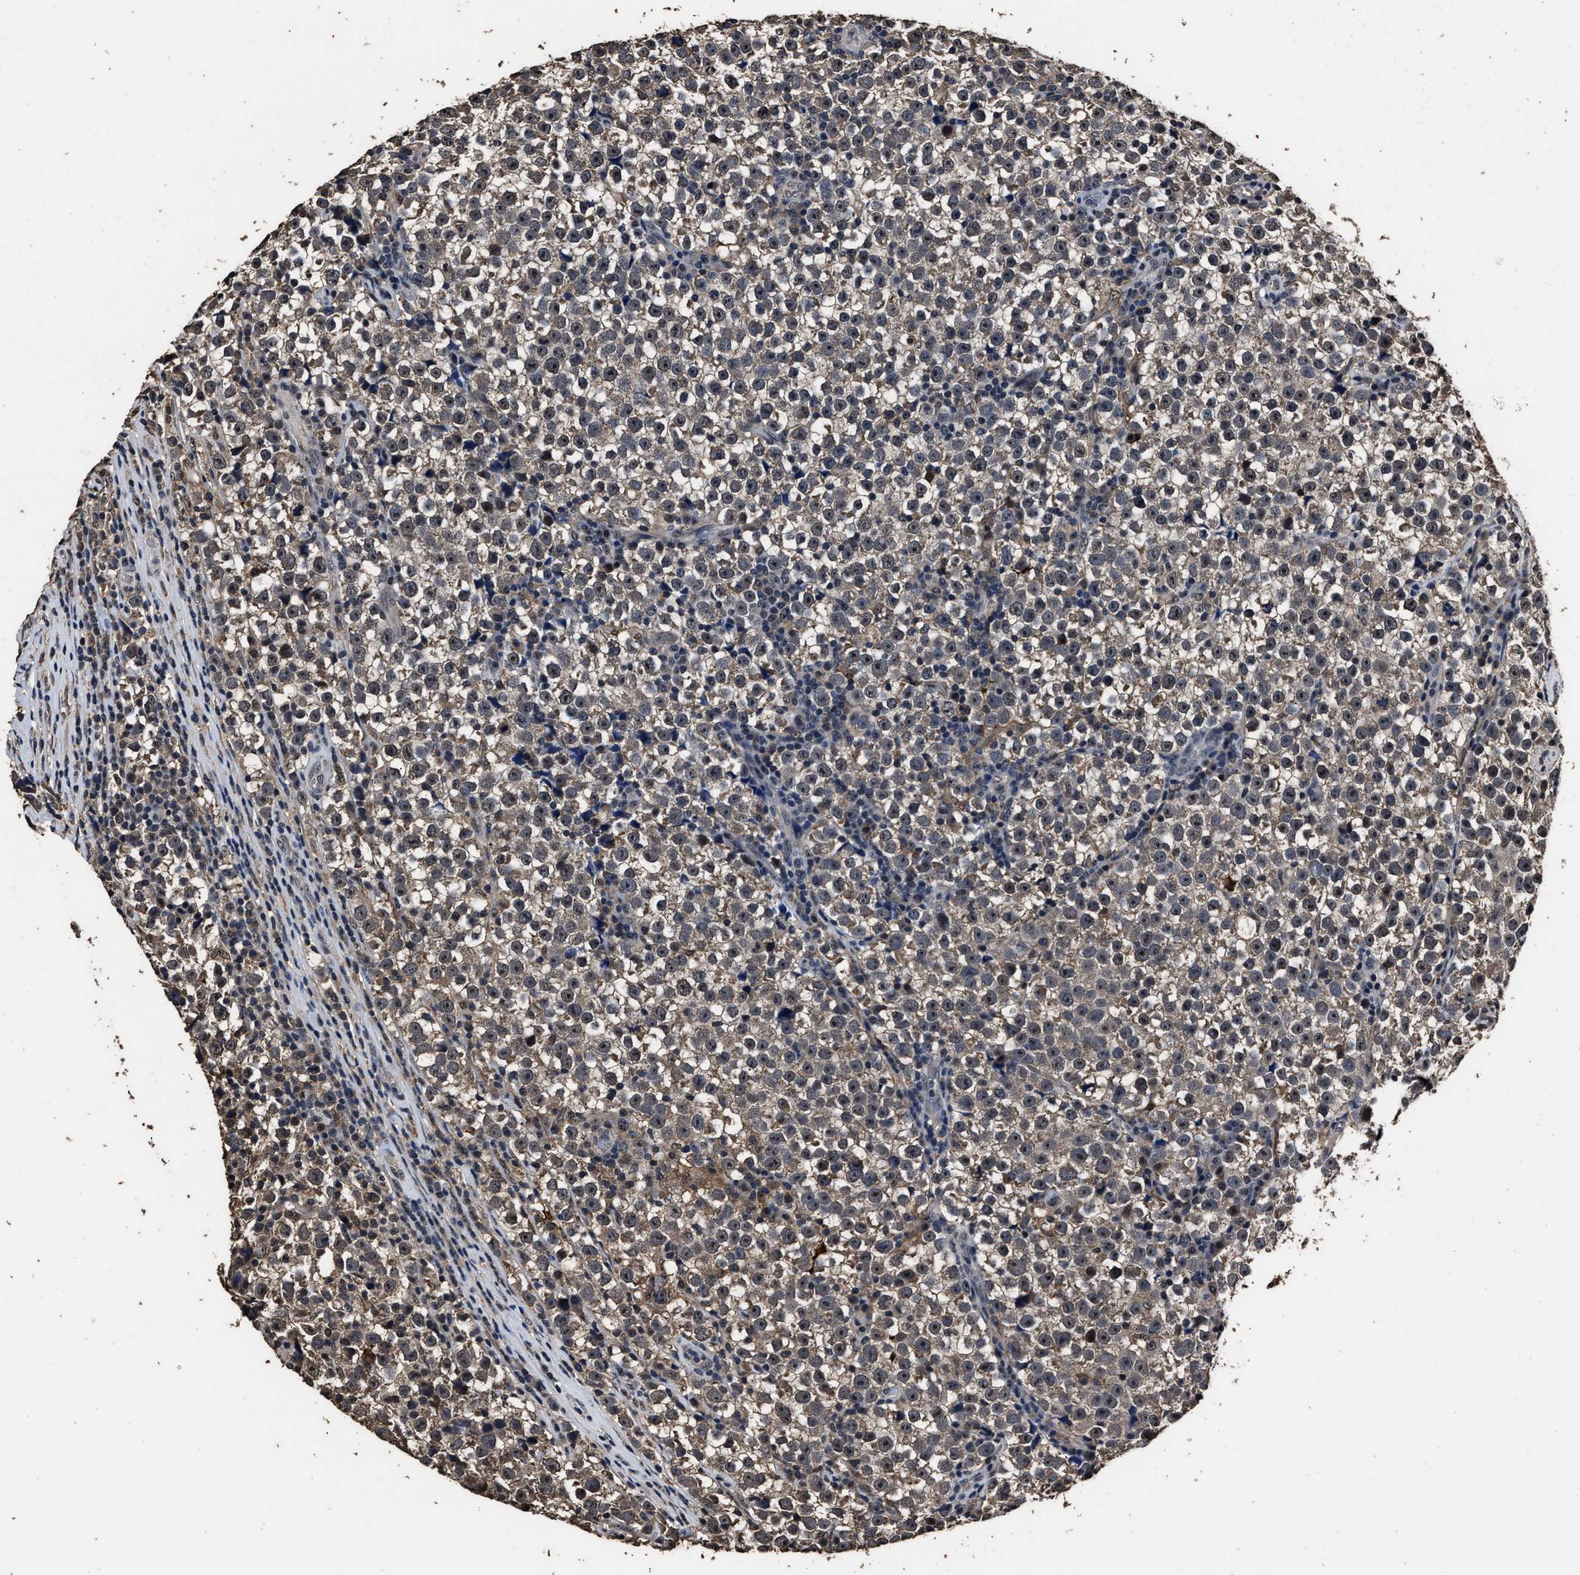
{"staining": {"intensity": "moderate", "quantity": "25%-75%", "location": "cytoplasmic/membranous,nuclear"}, "tissue": "testis cancer", "cell_type": "Tumor cells", "image_type": "cancer", "snomed": [{"axis": "morphology", "description": "Normal tissue, NOS"}, {"axis": "morphology", "description": "Seminoma, NOS"}, {"axis": "topography", "description": "Testis"}], "caption": "Immunohistochemical staining of testis cancer demonstrates medium levels of moderate cytoplasmic/membranous and nuclear expression in about 25%-75% of tumor cells. (DAB (3,3'-diaminobenzidine) IHC, brown staining for protein, blue staining for nuclei).", "gene": "RSBN1L", "patient": {"sex": "male", "age": 43}}